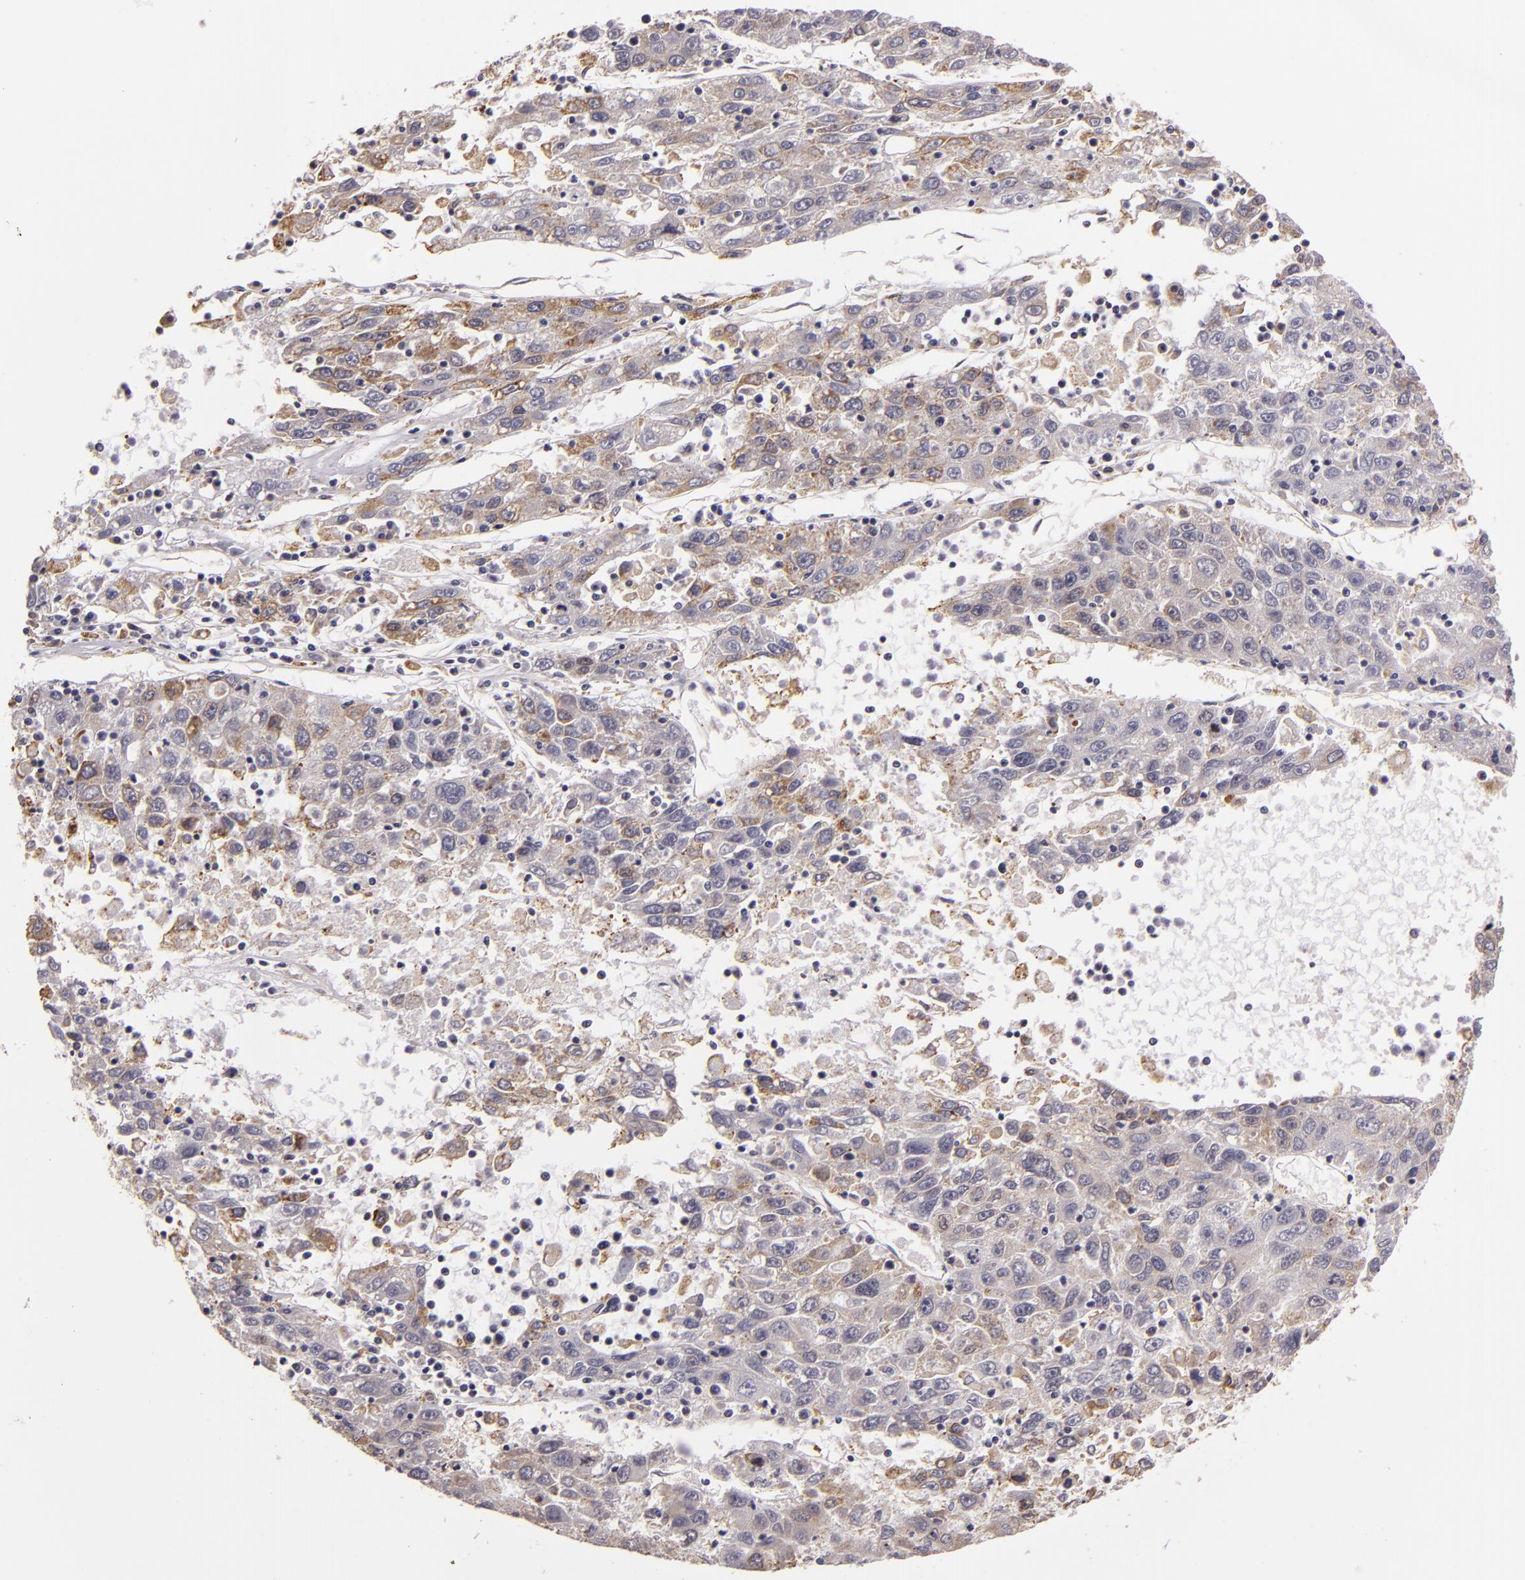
{"staining": {"intensity": "weak", "quantity": "<25%", "location": "cytoplasmic/membranous"}, "tissue": "liver cancer", "cell_type": "Tumor cells", "image_type": "cancer", "snomed": [{"axis": "morphology", "description": "Carcinoma, Hepatocellular, NOS"}, {"axis": "topography", "description": "Liver"}], "caption": "Human liver cancer stained for a protein using immunohistochemistry (IHC) demonstrates no expression in tumor cells.", "gene": "SYTL4", "patient": {"sex": "male", "age": 49}}